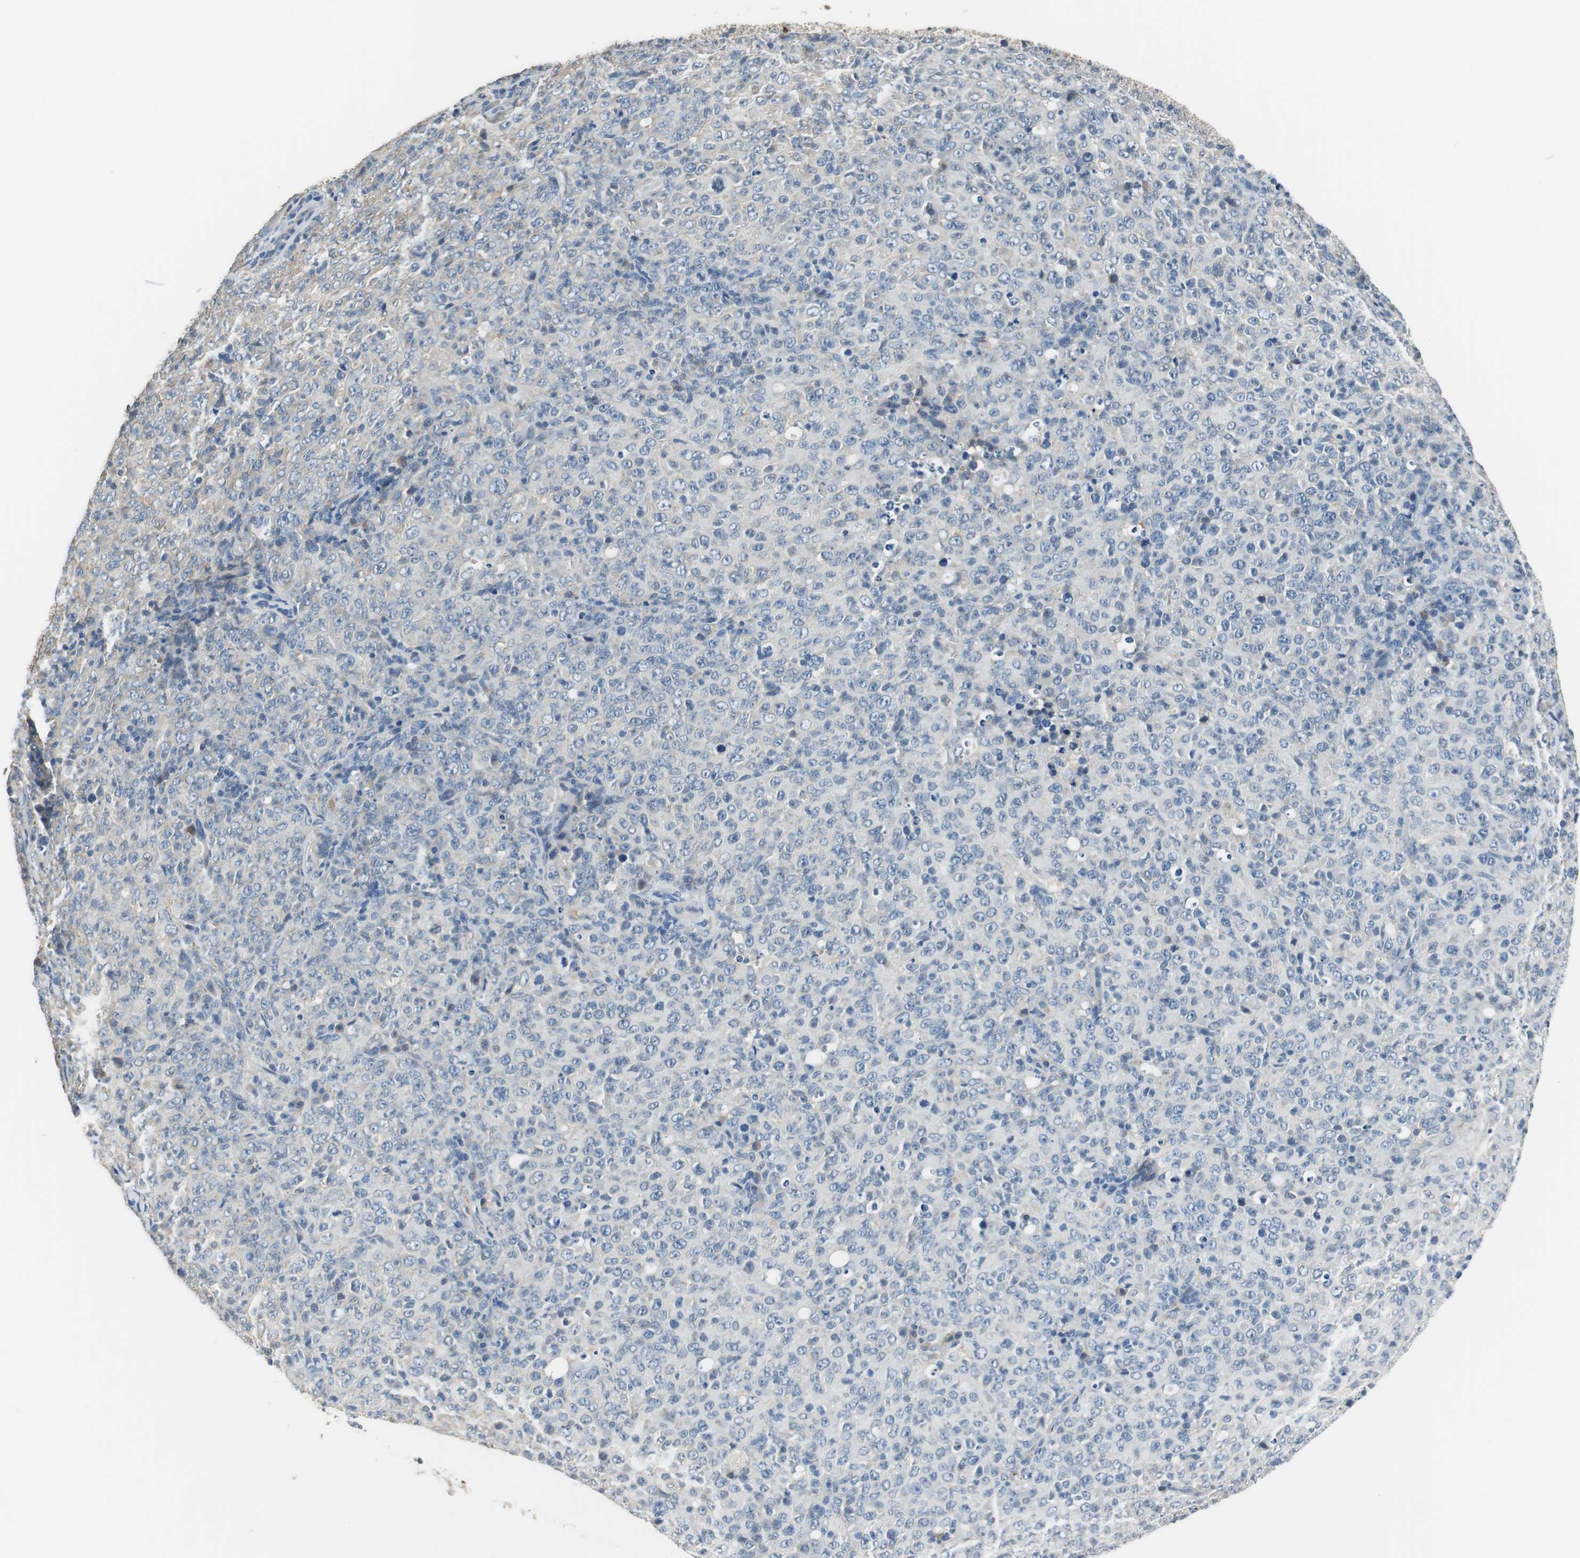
{"staining": {"intensity": "weak", "quantity": "<25%", "location": "cytoplasmic/membranous"}, "tissue": "lymphoma", "cell_type": "Tumor cells", "image_type": "cancer", "snomed": [{"axis": "morphology", "description": "Malignant lymphoma, non-Hodgkin's type, High grade"}, {"axis": "topography", "description": "Tonsil"}], "caption": "The IHC image has no significant positivity in tumor cells of lymphoma tissue.", "gene": "ALDH4A1", "patient": {"sex": "female", "age": 36}}